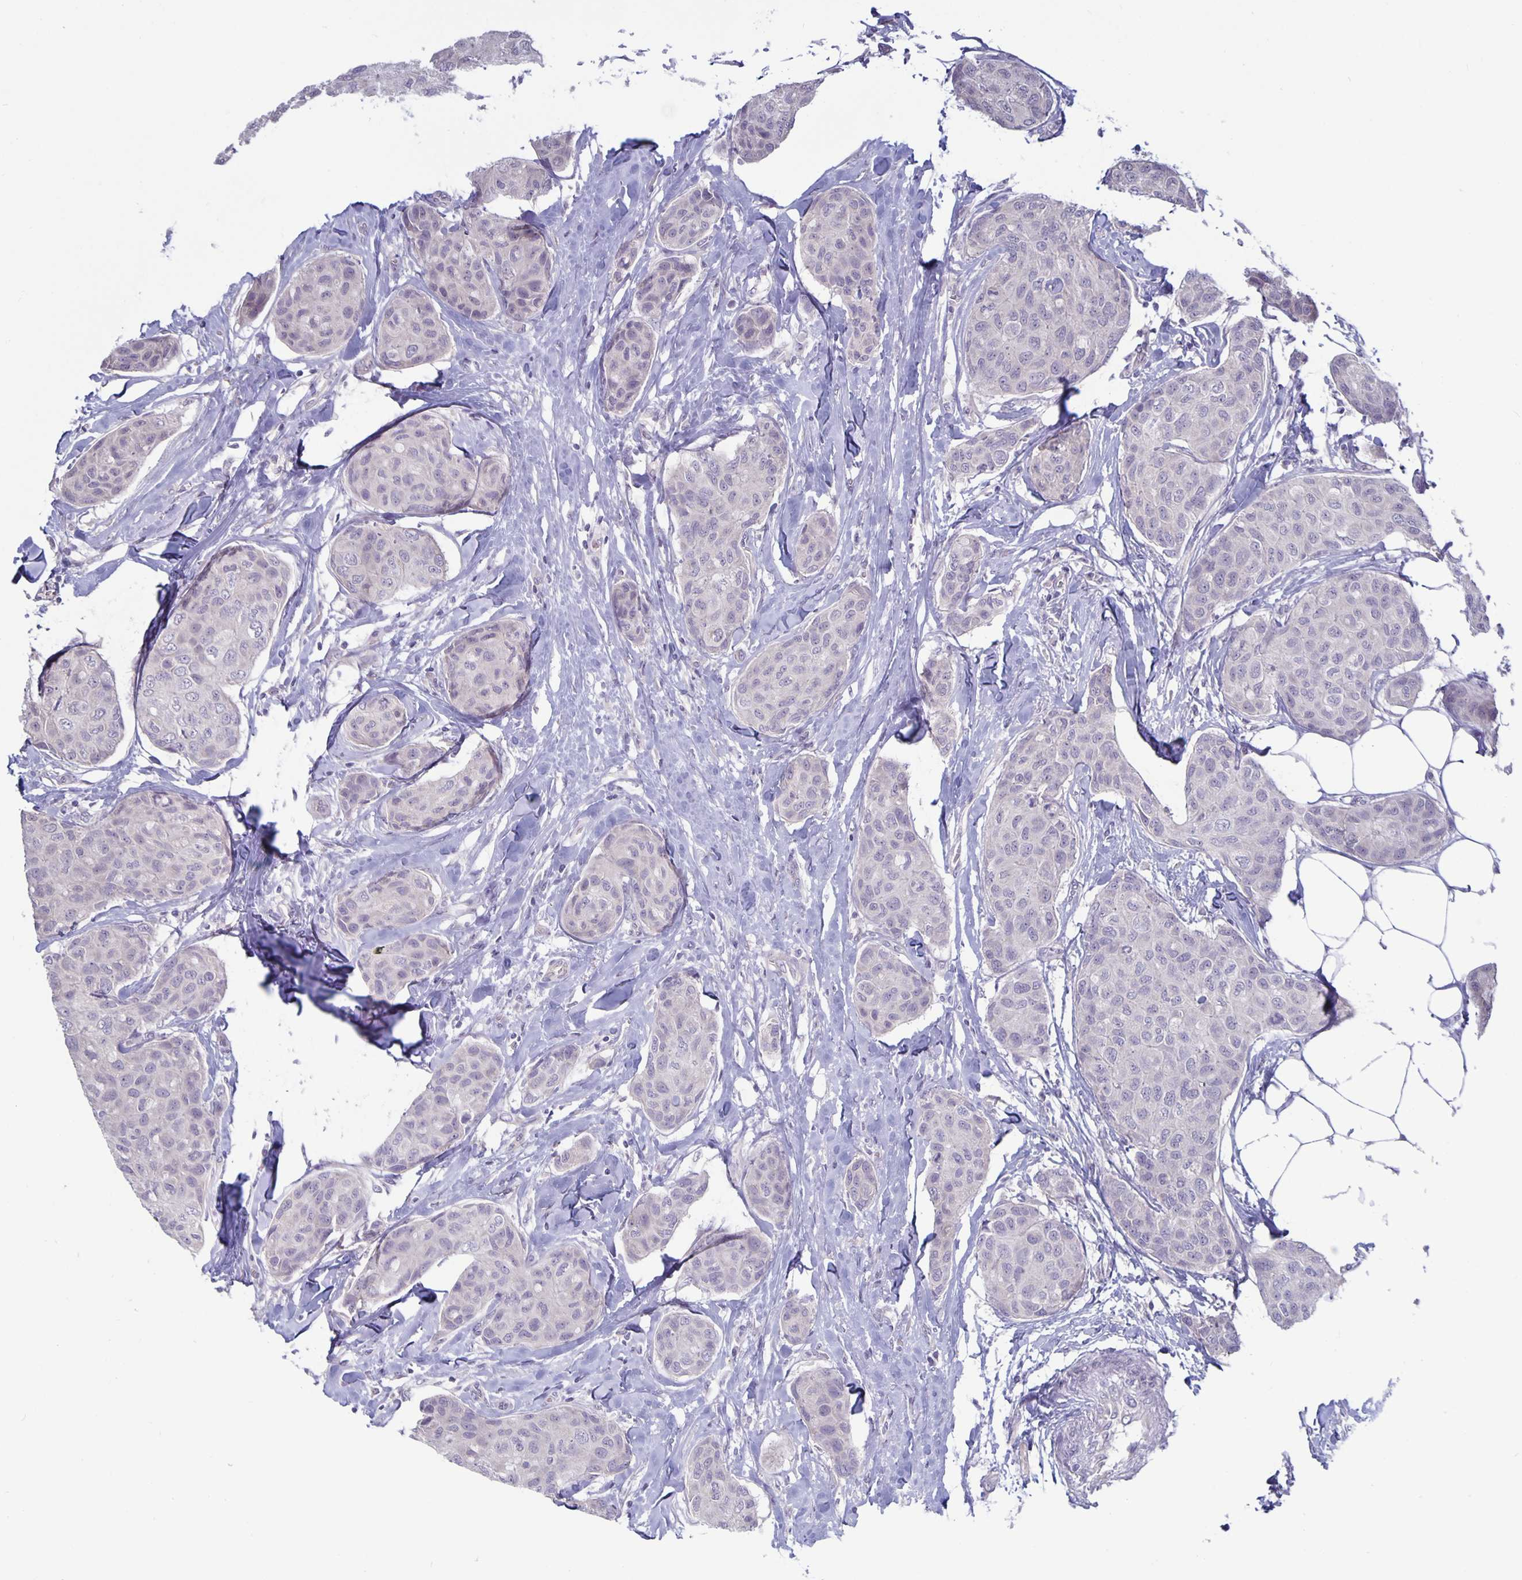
{"staining": {"intensity": "negative", "quantity": "none", "location": "none"}, "tissue": "breast cancer", "cell_type": "Tumor cells", "image_type": "cancer", "snomed": [{"axis": "morphology", "description": "Duct carcinoma"}, {"axis": "topography", "description": "Breast"}], "caption": "An immunohistochemistry histopathology image of breast cancer (invasive ductal carcinoma) is shown. There is no staining in tumor cells of breast cancer (invasive ductal carcinoma).", "gene": "PLCB3", "patient": {"sex": "female", "age": 80}}